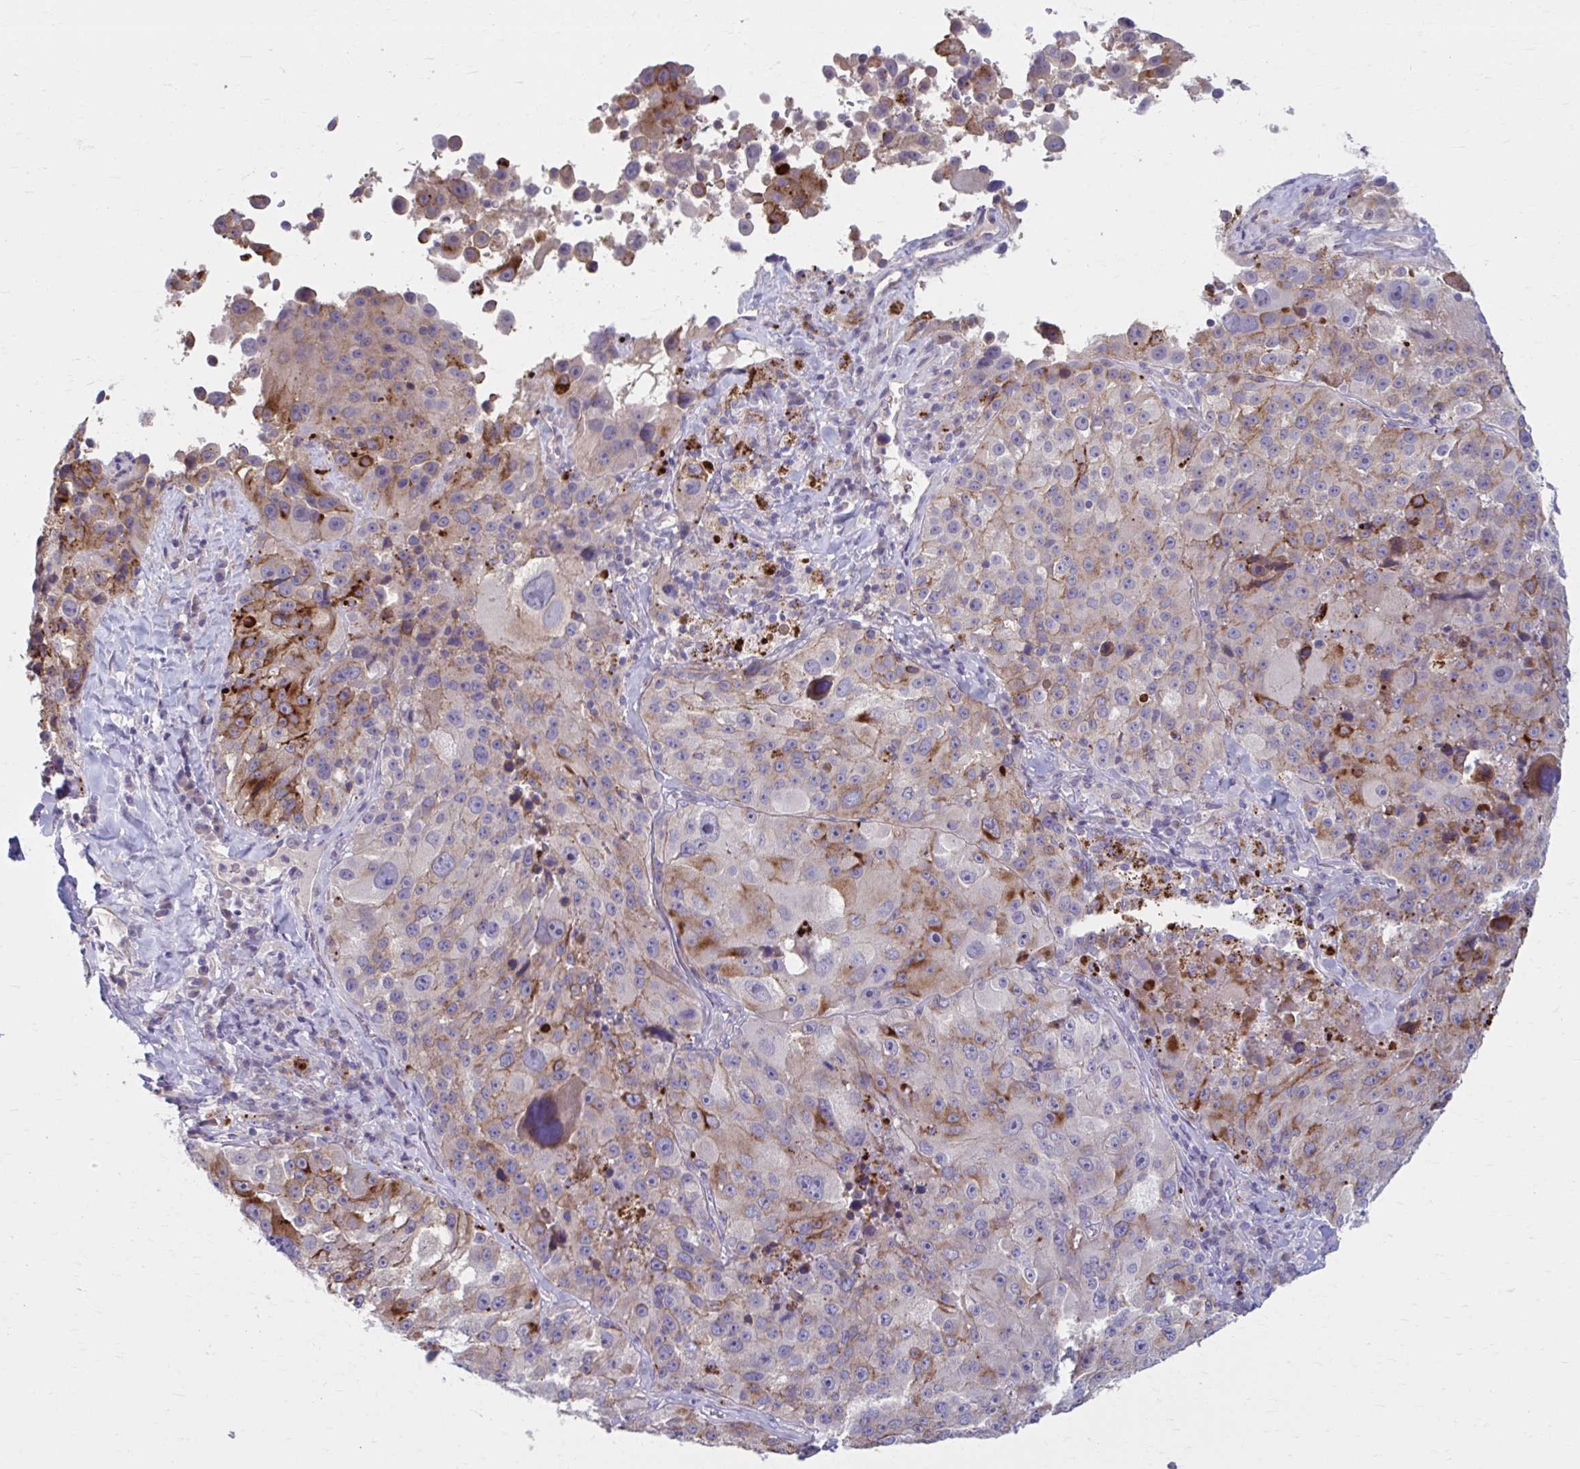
{"staining": {"intensity": "moderate", "quantity": "25%-75%", "location": "cytoplasmic/membranous"}, "tissue": "melanoma", "cell_type": "Tumor cells", "image_type": "cancer", "snomed": [{"axis": "morphology", "description": "Malignant melanoma, Metastatic site"}, {"axis": "topography", "description": "Lymph node"}], "caption": "An IHC micrograph of tumor tissue is shown. Protein staining in brown labels moderate cytoplasmic/membranous positivity in melanoma within tumor cells. (brown staining indicates protein expression, while blue staining denotes nuclei).", "gene": "CHST3", "patient": {"sex": "male", "age": 62}}